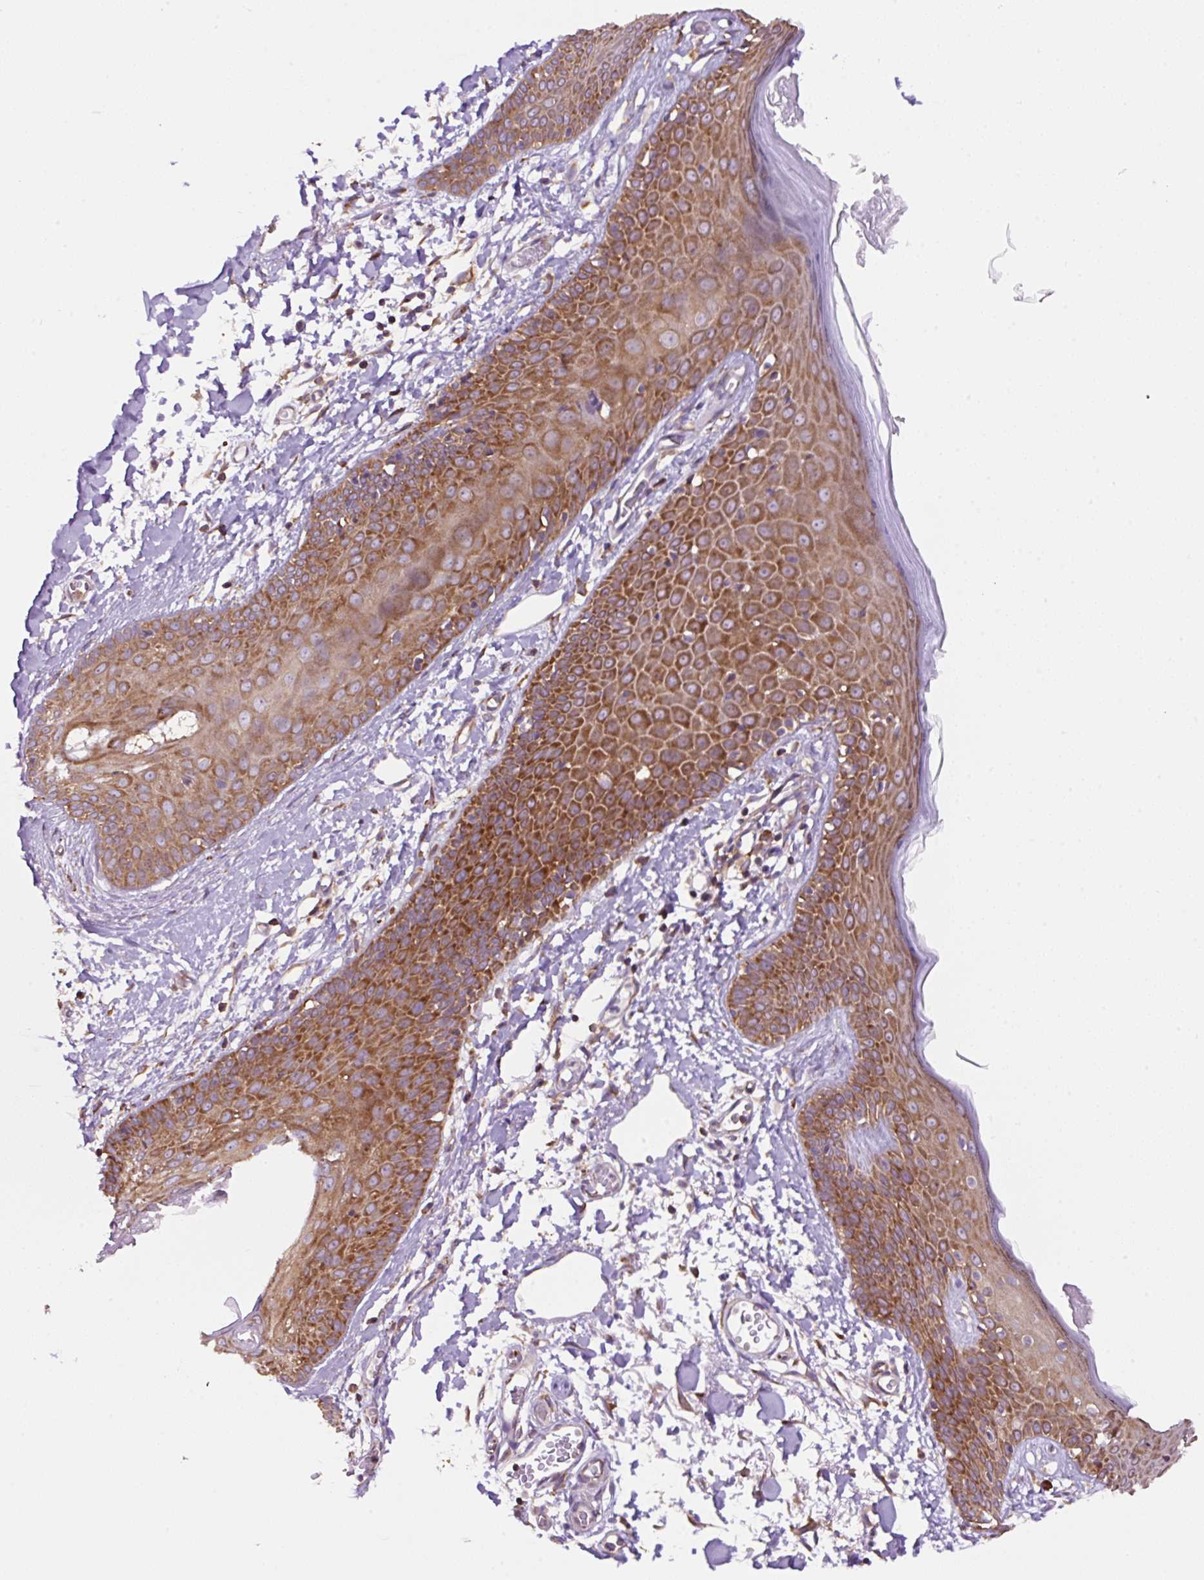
{"staining": {"intensity": "moderate", "quantity": "25%-75%", "location": "cytoplasmic/membranous"}, "tissue": "skin", "cell_type": "Fibroblasts", "image_type": "normal", "snomed": [{"axis": "morphology", "description": "Normal tissue, NOS"}, {"axis": "topography", "description": "Skin"}], "caption": "Immunohistochemistry (IHC) image of normal human skin stained for a protein (brown), which reveals medium levels of moderate cytoplasmic/membranous expression in approximately 25%-75% of fibroblasts.", "gene": "RPS23", "patient": {"sex": "male", "age": 79}}